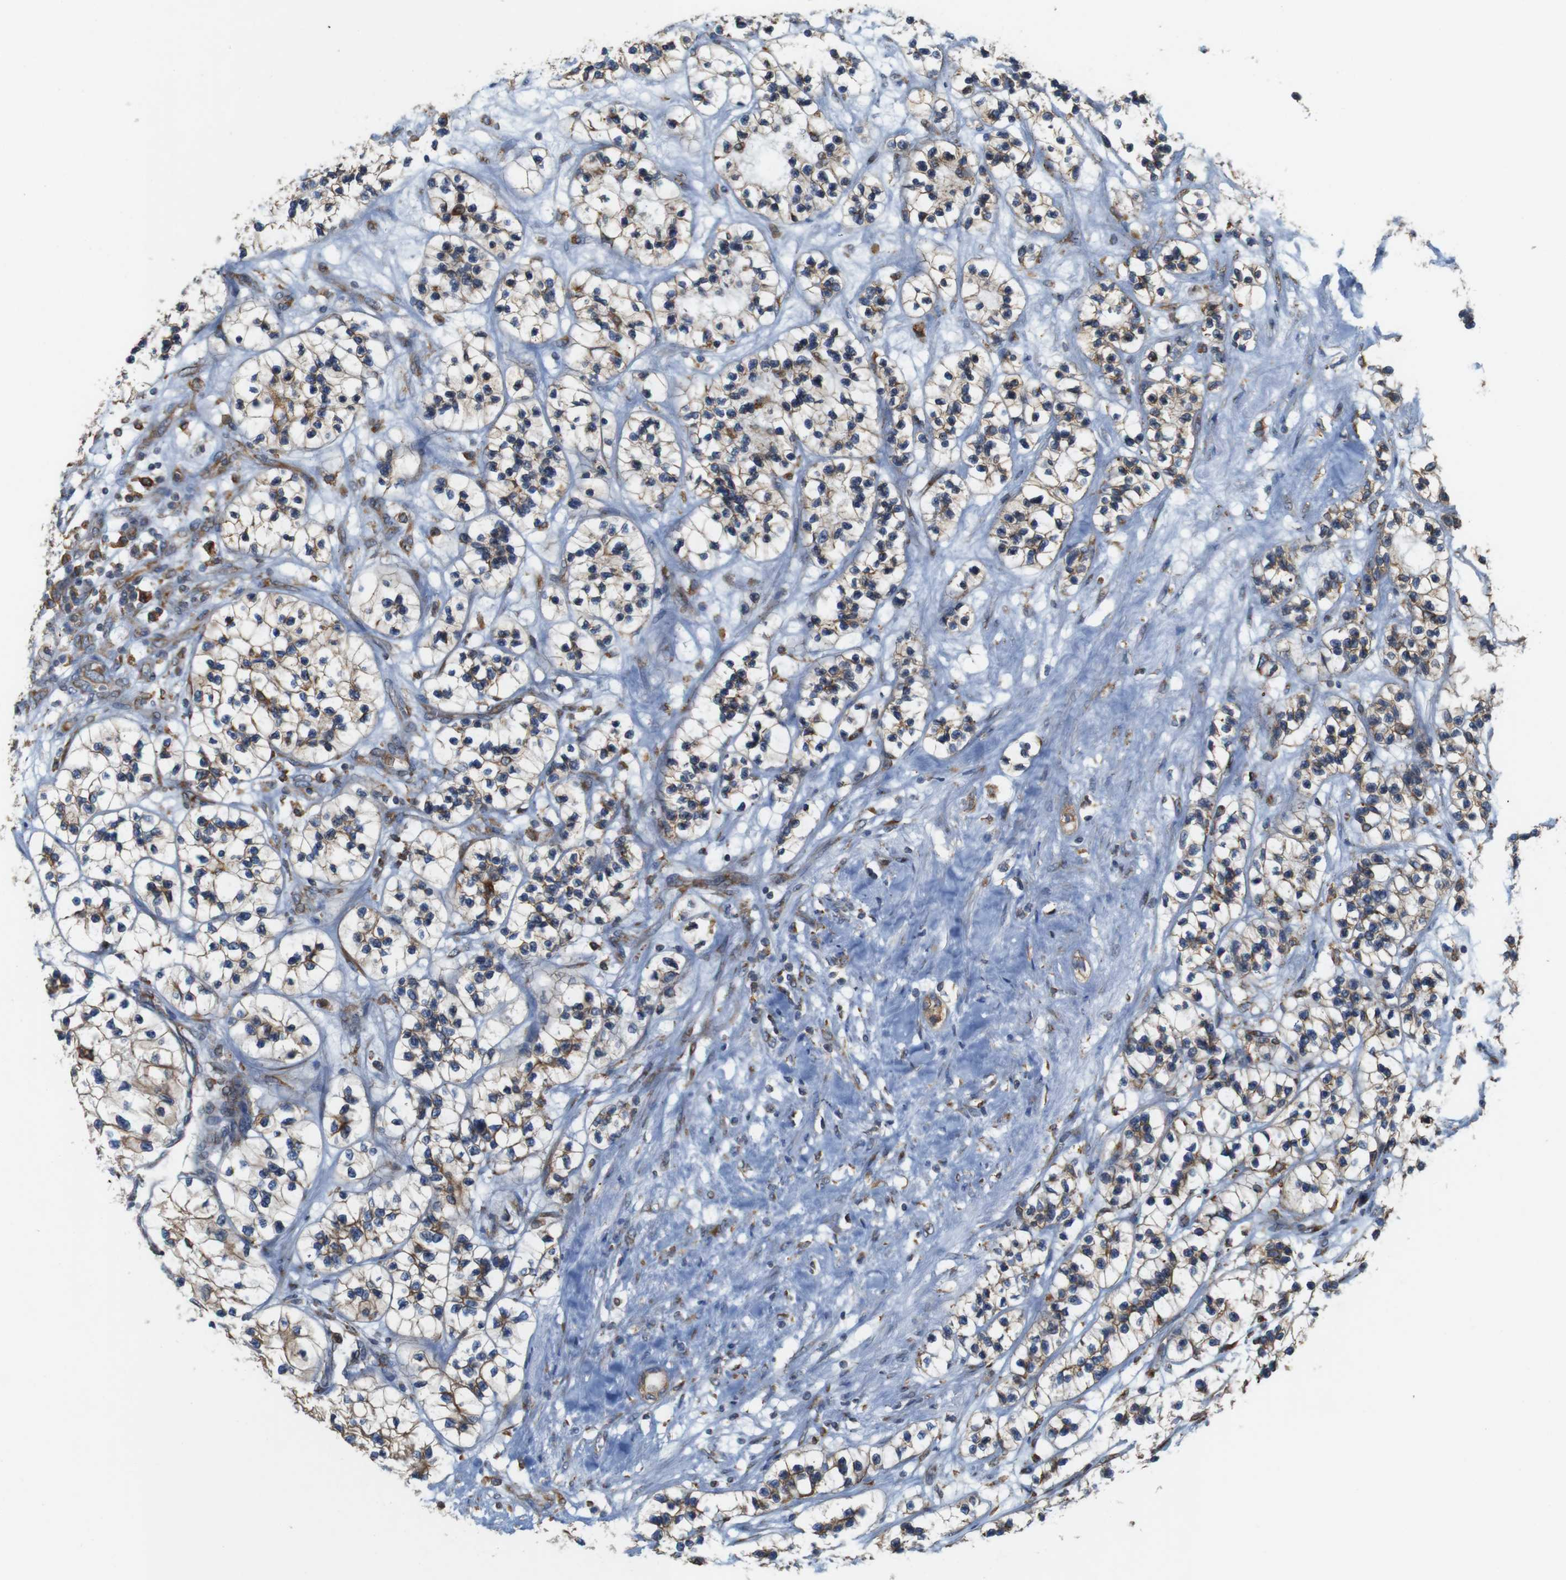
{"staining": {"intensity": "moderate", "quantity": "25%-75%", "location": "cytoplasmic/membranous"}, "tissue": "renal cancer", "cell_type": "Tumor cells", "image_type": "cancer", "snomed": [{"axis": "morphology", "description": "Adenocarcinoma, NOS"}, {"axis": "topography", "description": "Kidney"}], "caption": "Immunohistochemical staining of renal cancer (adenocarcinoma) exhibits moderate cytoplasmic/membranous protein positivity in approximately 25%-75% of tumor cells.", "gene": "UGGT1", "patient": {"sex": "female", "age": 57}}